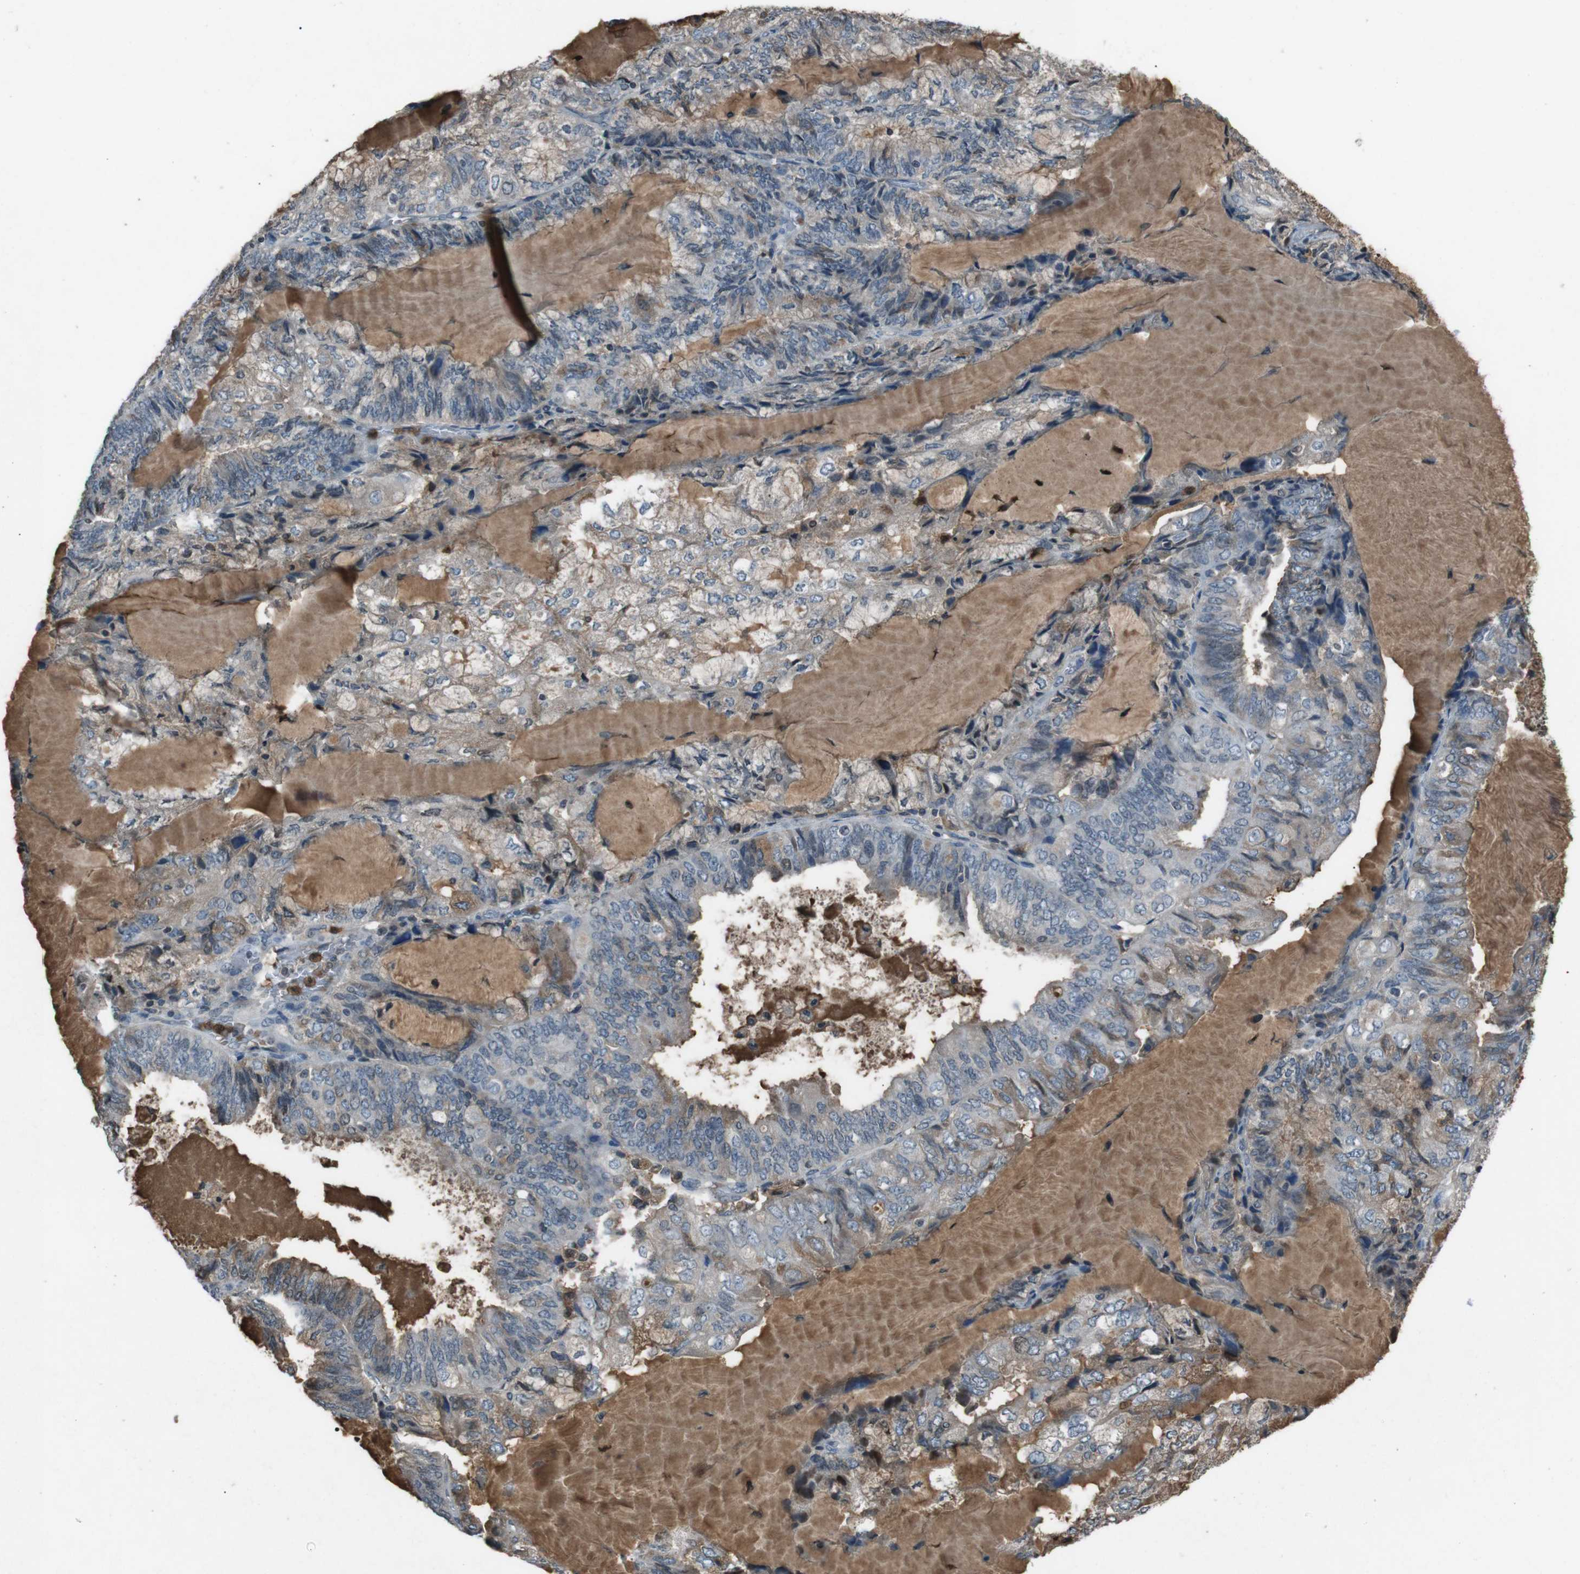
{"staining": {"intensity": "weak", "quantity": "25%-75%", "location": "cytoplasmic/membranous"}, "tissue": "endometrial cancer", "cell_type": "Tumor cells", "image_type": "cancer", "snomed": [{"axis": "morphology", "description": "Adenocarcinoma, NOS"}, {"axis": "topography", "description": "Endometrium"}], "caption": "Immunohistochemical staining of endometrial adenocarcinoma exhibits low levels of weak cytoplasmic/membranous protein staining in about 25%-75% of tumor cells. Nuclei are stained in blue.", "gene": "UGT1A6", "patient": {"sex": "female", "age": 81}}